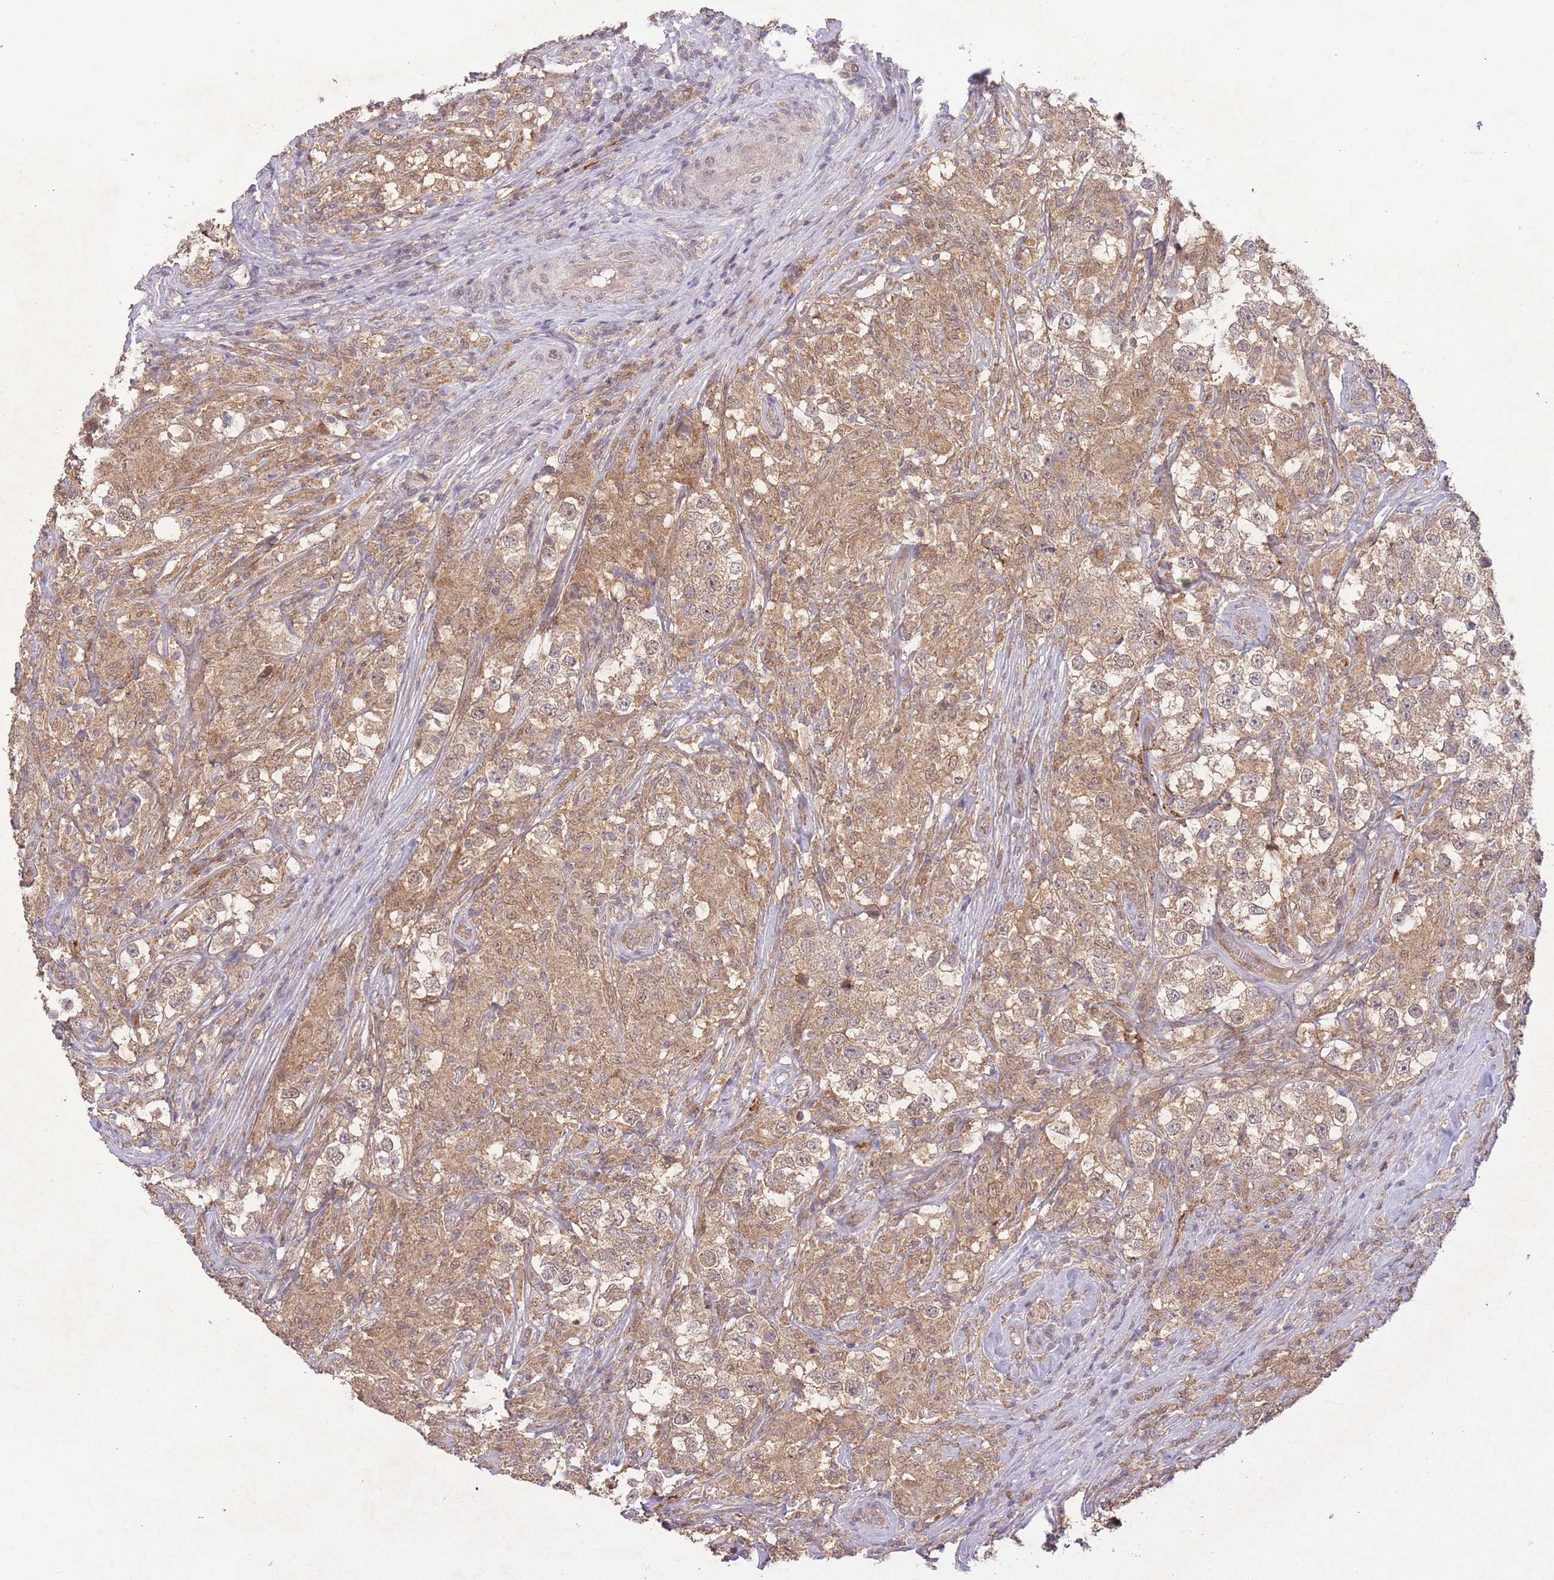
{"staining": {"intensity": "moderate", "quantity": ">75%", "location": "cytoplasmic/membranous,nuclear"}, "tissue": "testis cancer", "cell_type": "Tumor cells", "image_type": "cancer", "snomed": [{"axis": "morphology", "description": "Seminoma, NOS"}, {"axis": "topography", "description": "Testis"}], "caption": "A brown stain shows moderate cytoplasmic/membranous and nuclear staining of a protein in human testis seminoma tumor cells.", "gene": "RNF144B", "patient": {"sex": "male", "age": 46}}